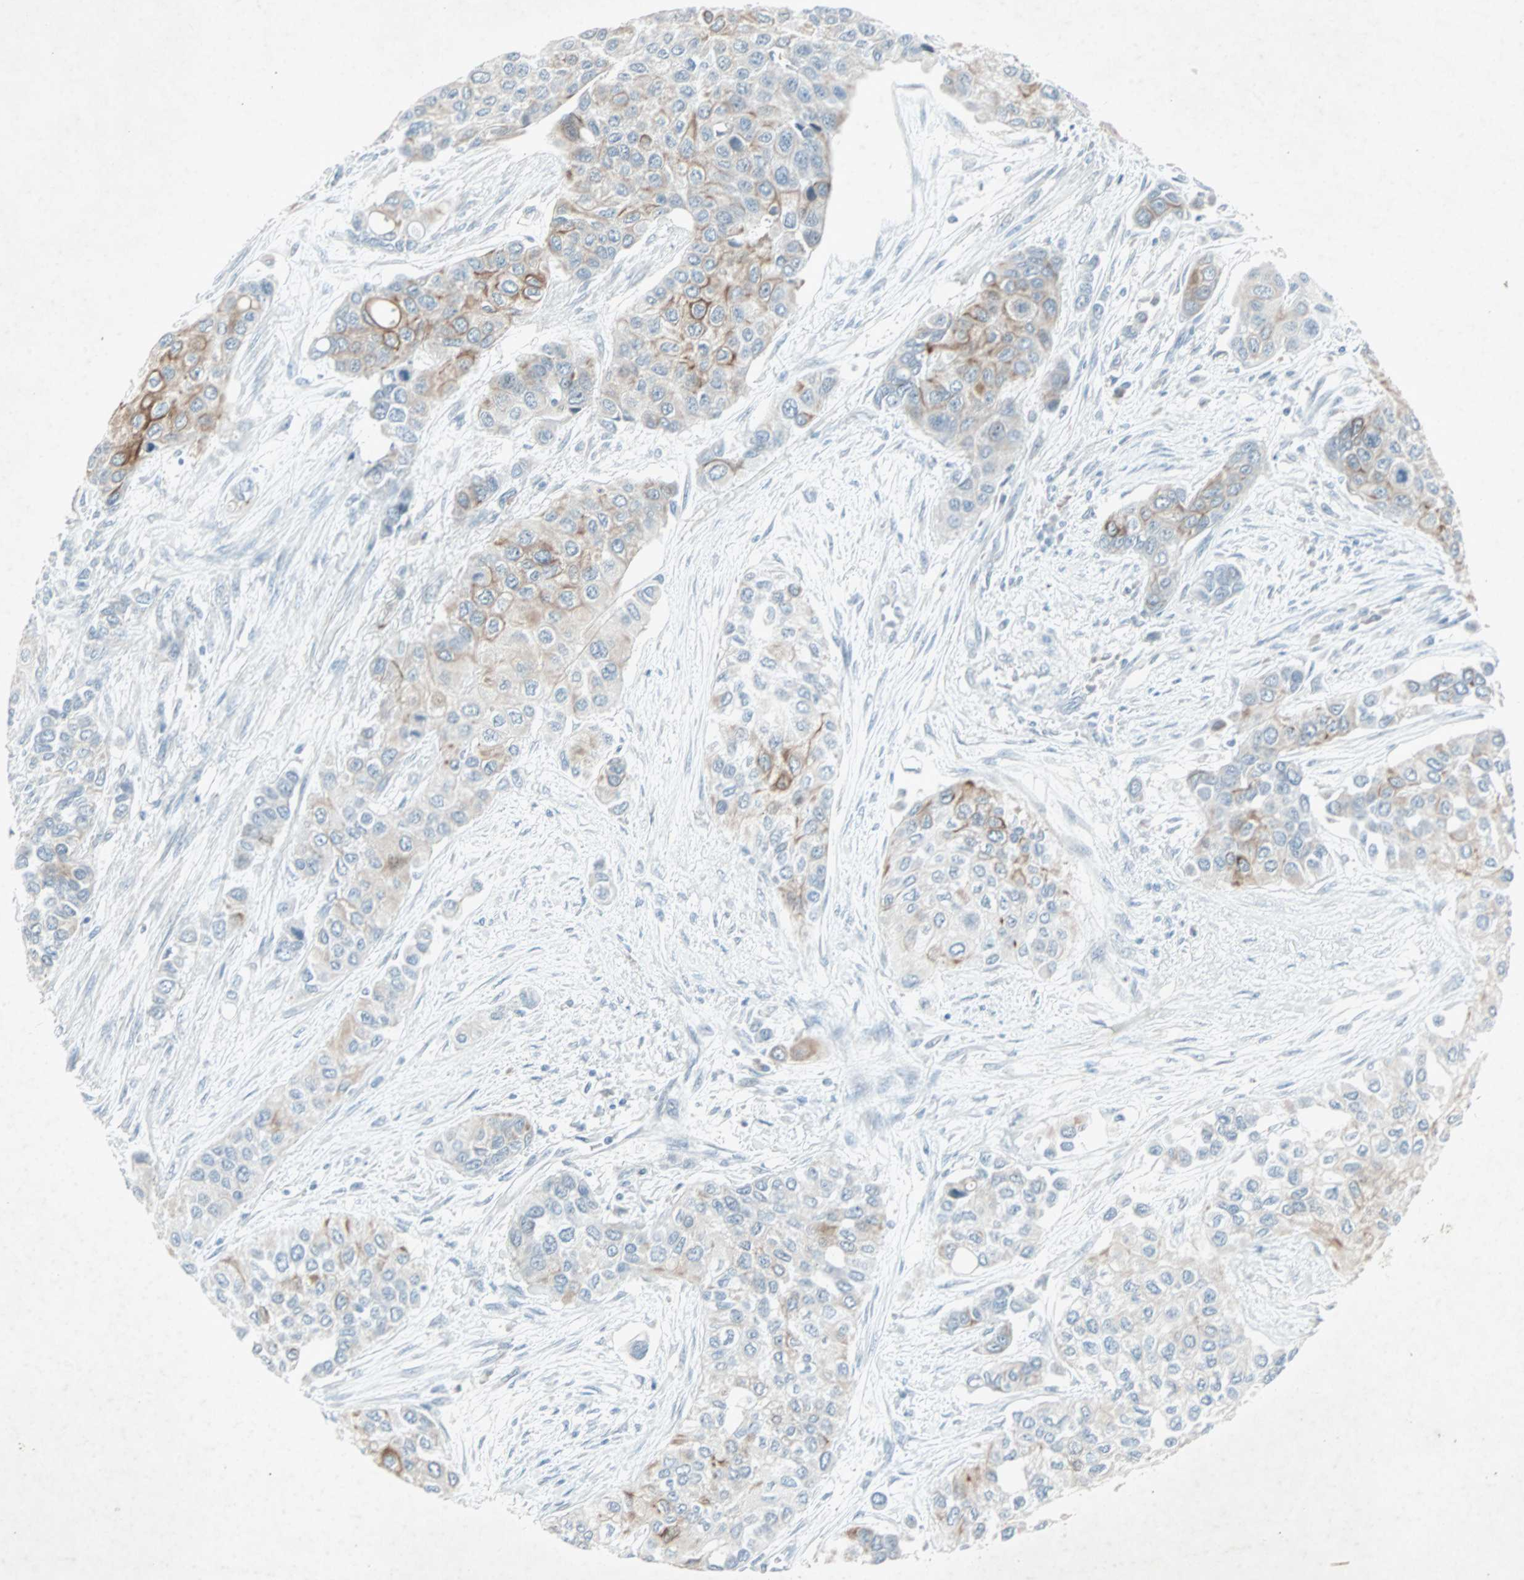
{"staining": {"intensity": "moderate", "quantity": "25%-75%", "location": "cytoplasmic/membranous"}, "tissue": "urothelial cancer", "cell_type": "Tumor cells", "image_type": "cancer", "snomed": [{"axis": "morphology", "description": "Urothelial carcinoma, High grade"}, {"axis": "topography", "description": "Urinary bladder"}], "caption": "This photomicrograph reveals immunohistochemistry staining of human urothelial carcinoma (high-grade), with medium moderate cytoplasmic/membranous expression in about 25%-75% of tumor cells.", "gene": "LANCL3", "patient": {"sex": "female", "age": 56}}